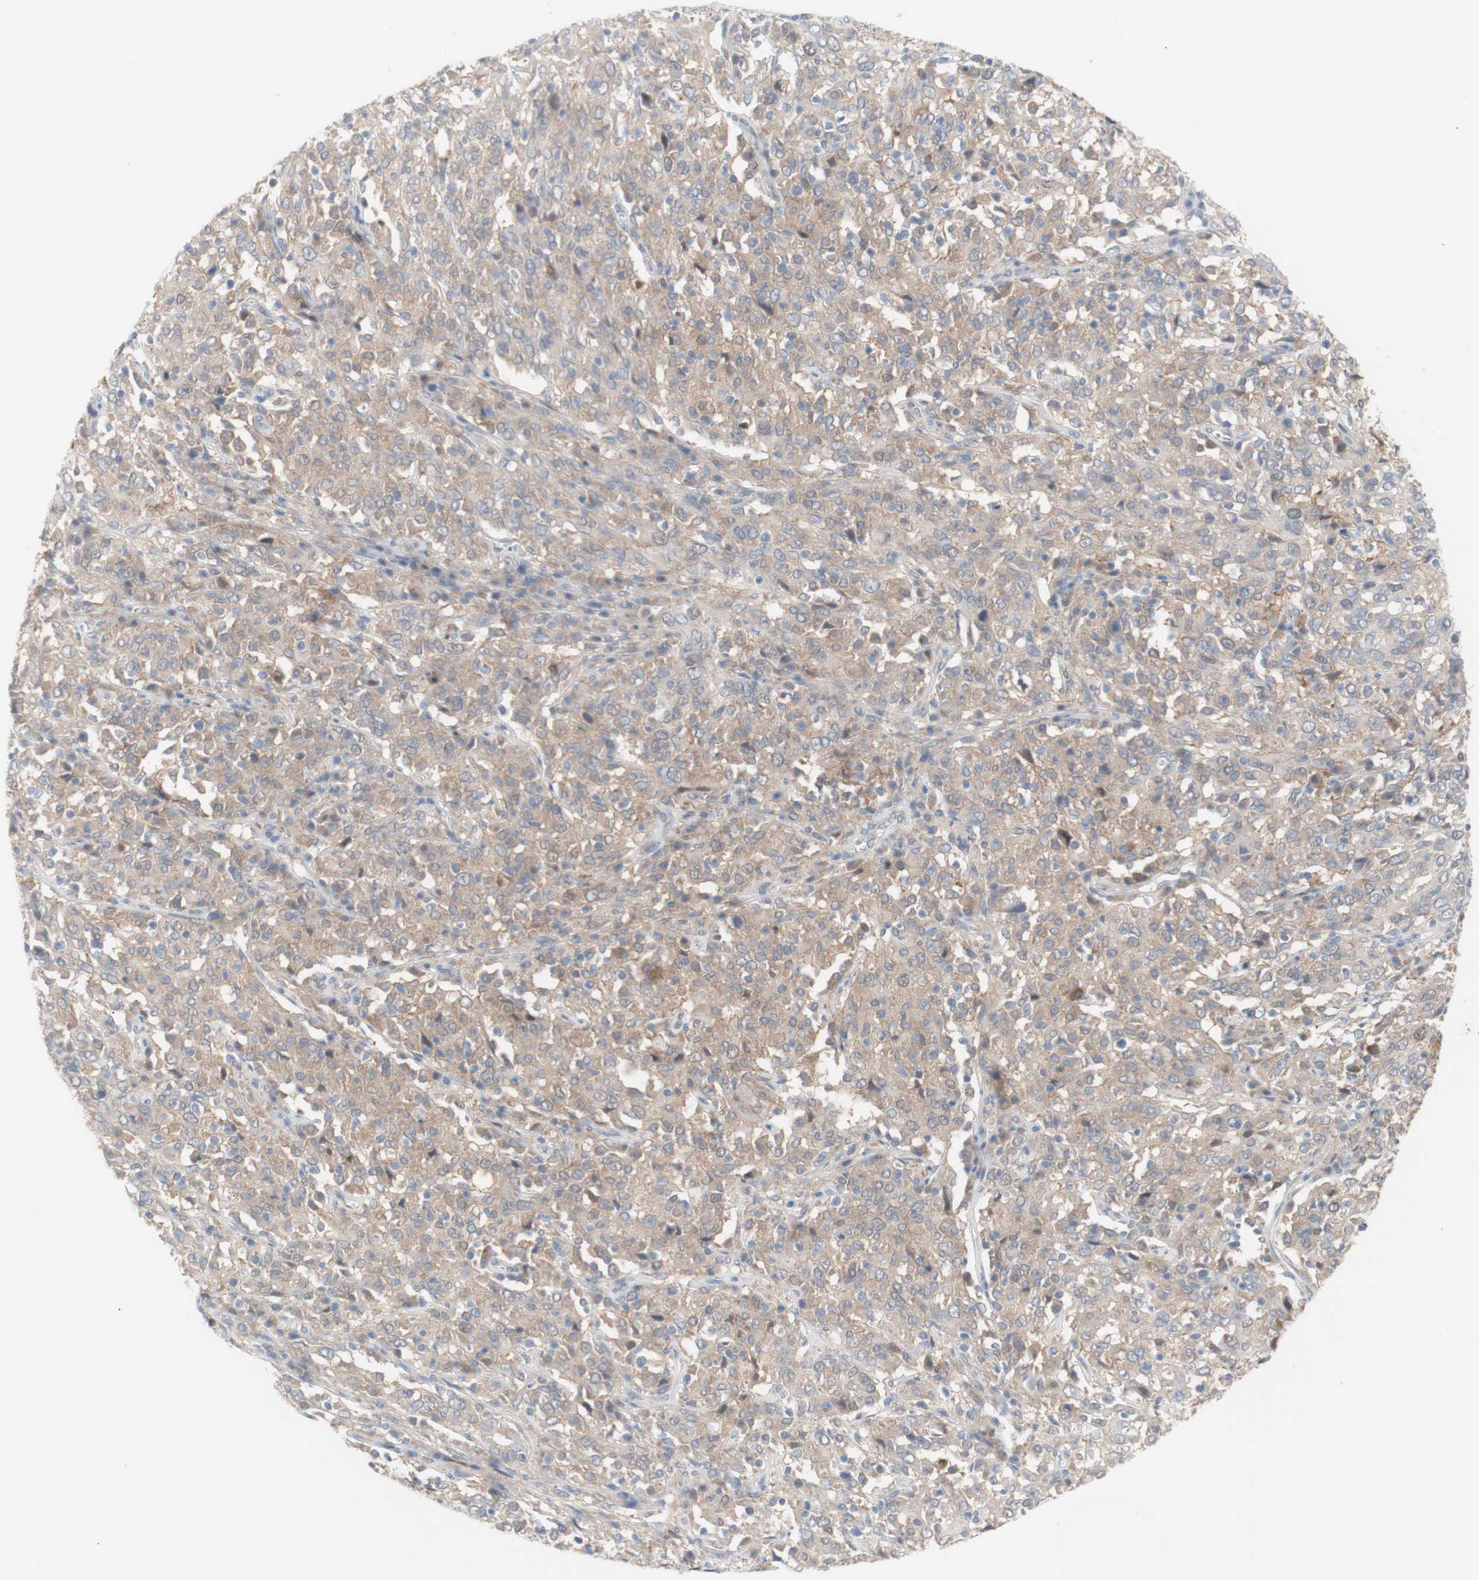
{"staining": {"intensity": "weak", "quantity": ">75%", "location": "cytoplasmic/membranous"}, "tissue": "cervical cancer", "cell_type": "Tumor cells", "image_type": "cancer", "snomed": [{"axis": "morphology", "description": "Squamous cell carcinoma, NOS"}, {"axis": "topography", "description": "Cervix"}], "caption": "This is an image of IHC staining of squamous cell carcinoma (cervical), which shows weak expression in the cytoplasmic/membranous of tumor cells.", "gene": "PRMT5", "patient": {"sex": "female", "age": 46}}